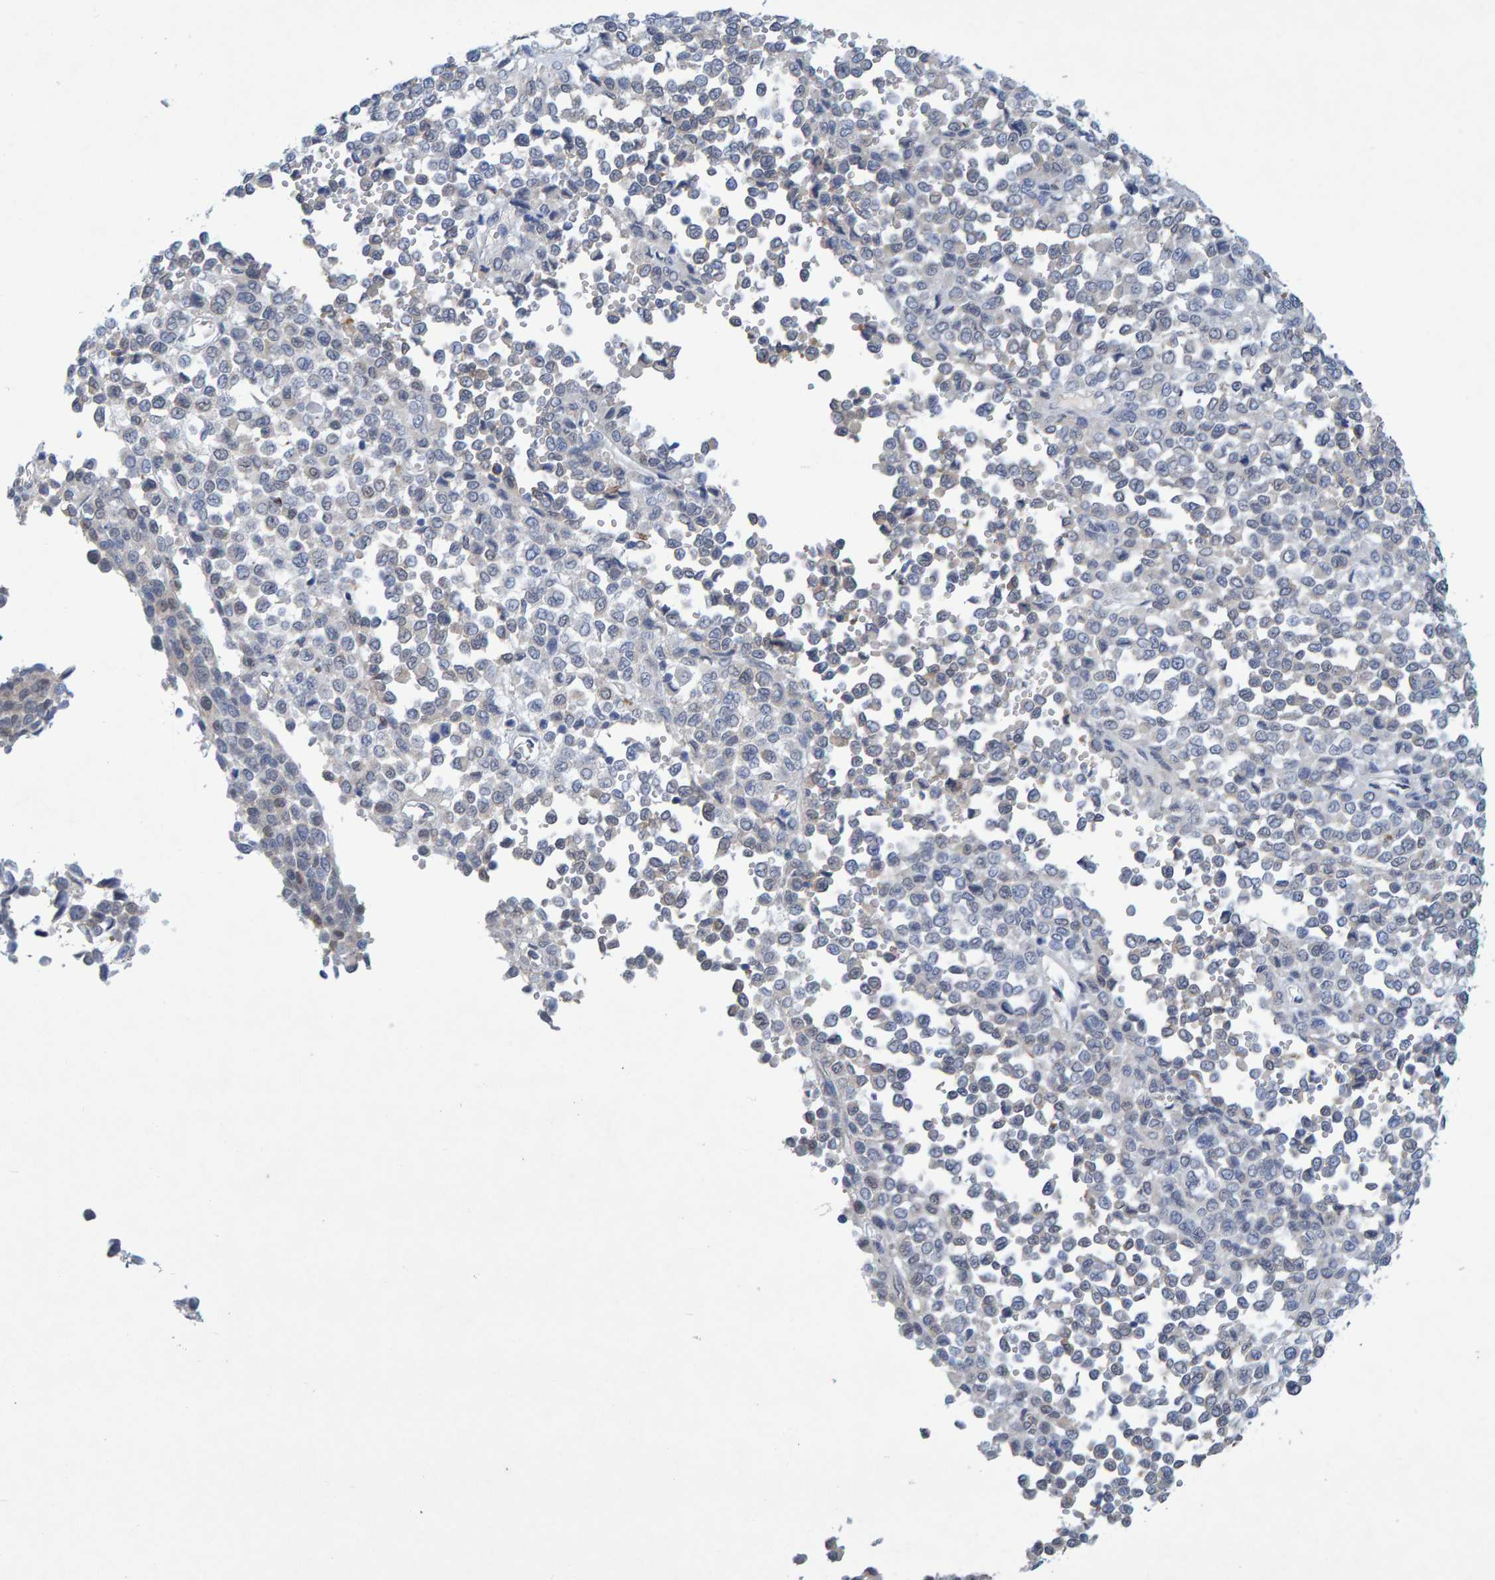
{"staining": {"intensity": "negative", "quantity": "none", "location": "none"}, "tissue": "melanoma", "cell_type": "Tumor cells", "image_type": "cancer", "snomed": [{"axis": "morphology", "description": "Malignant melanoma, Metastatic site"}, {"axis": "topography", "description": "Pancreas"}], "caption": "Tumor cells are negative for brown protein staining in malignant melanoma (metastatic site).", "gene": "ALAD", "patient": {"sex": "female", "age": 30}}